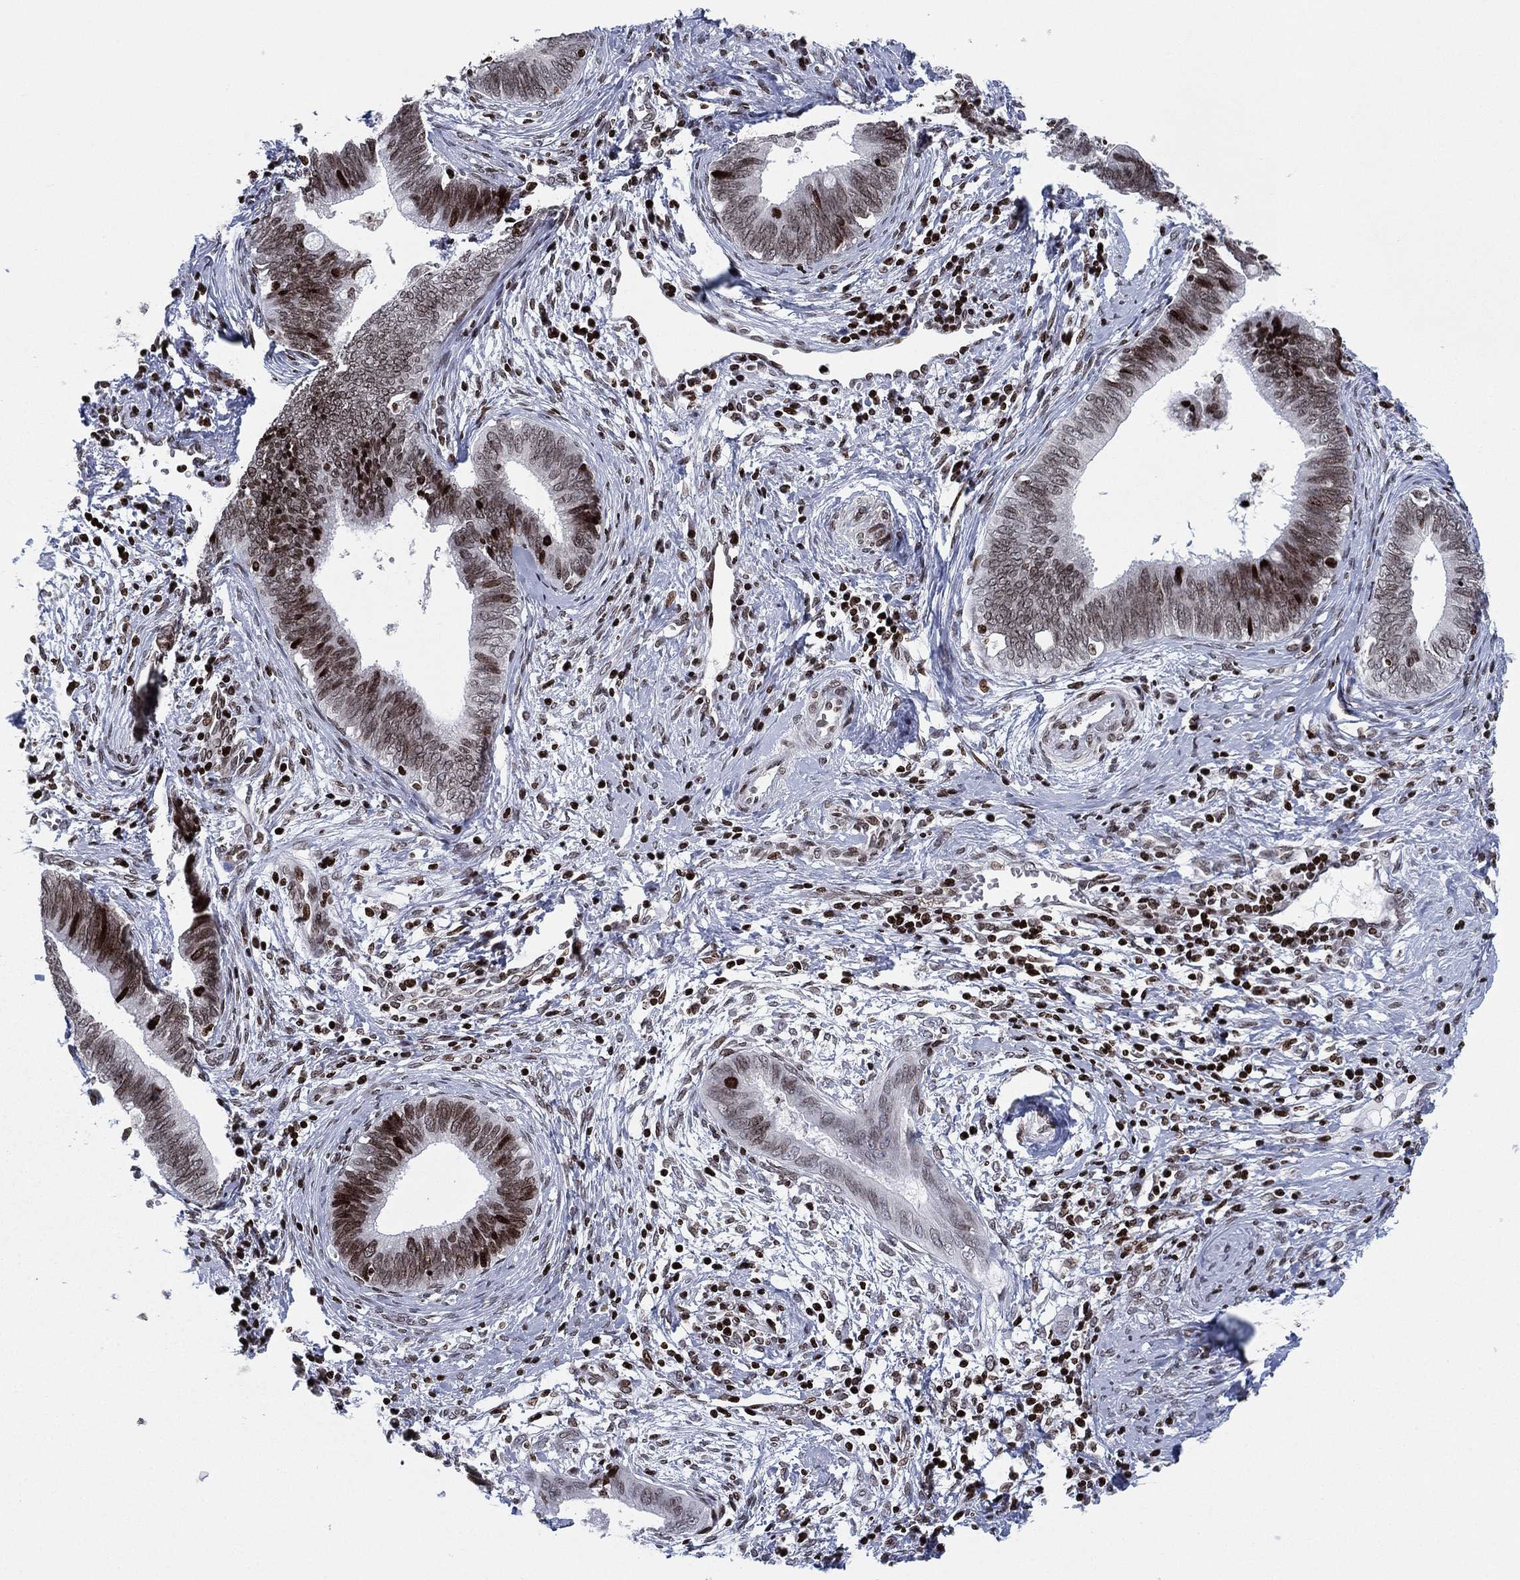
{"staining": {"intensity": "moderate", "quantity": "<25%", "location": "nuclear"}, "tissue": "cervical cancer", "cell_type": "Tumor cells", "image_type": "cancer", "snomed": [{"axis": "morphology", "description": "Adenocarcinoma, NOS"}, {"axis": "topography", "description": "Cervix"}], "caption": "Protein positivity by immunohistochemistry (IHC) reveals moderate nuclear staining in approximately <25% of tumor cells in adenocarcinoma (cervical).", "gene": "MFSD14A", "patient": {"sex": "female", "age": 42}}